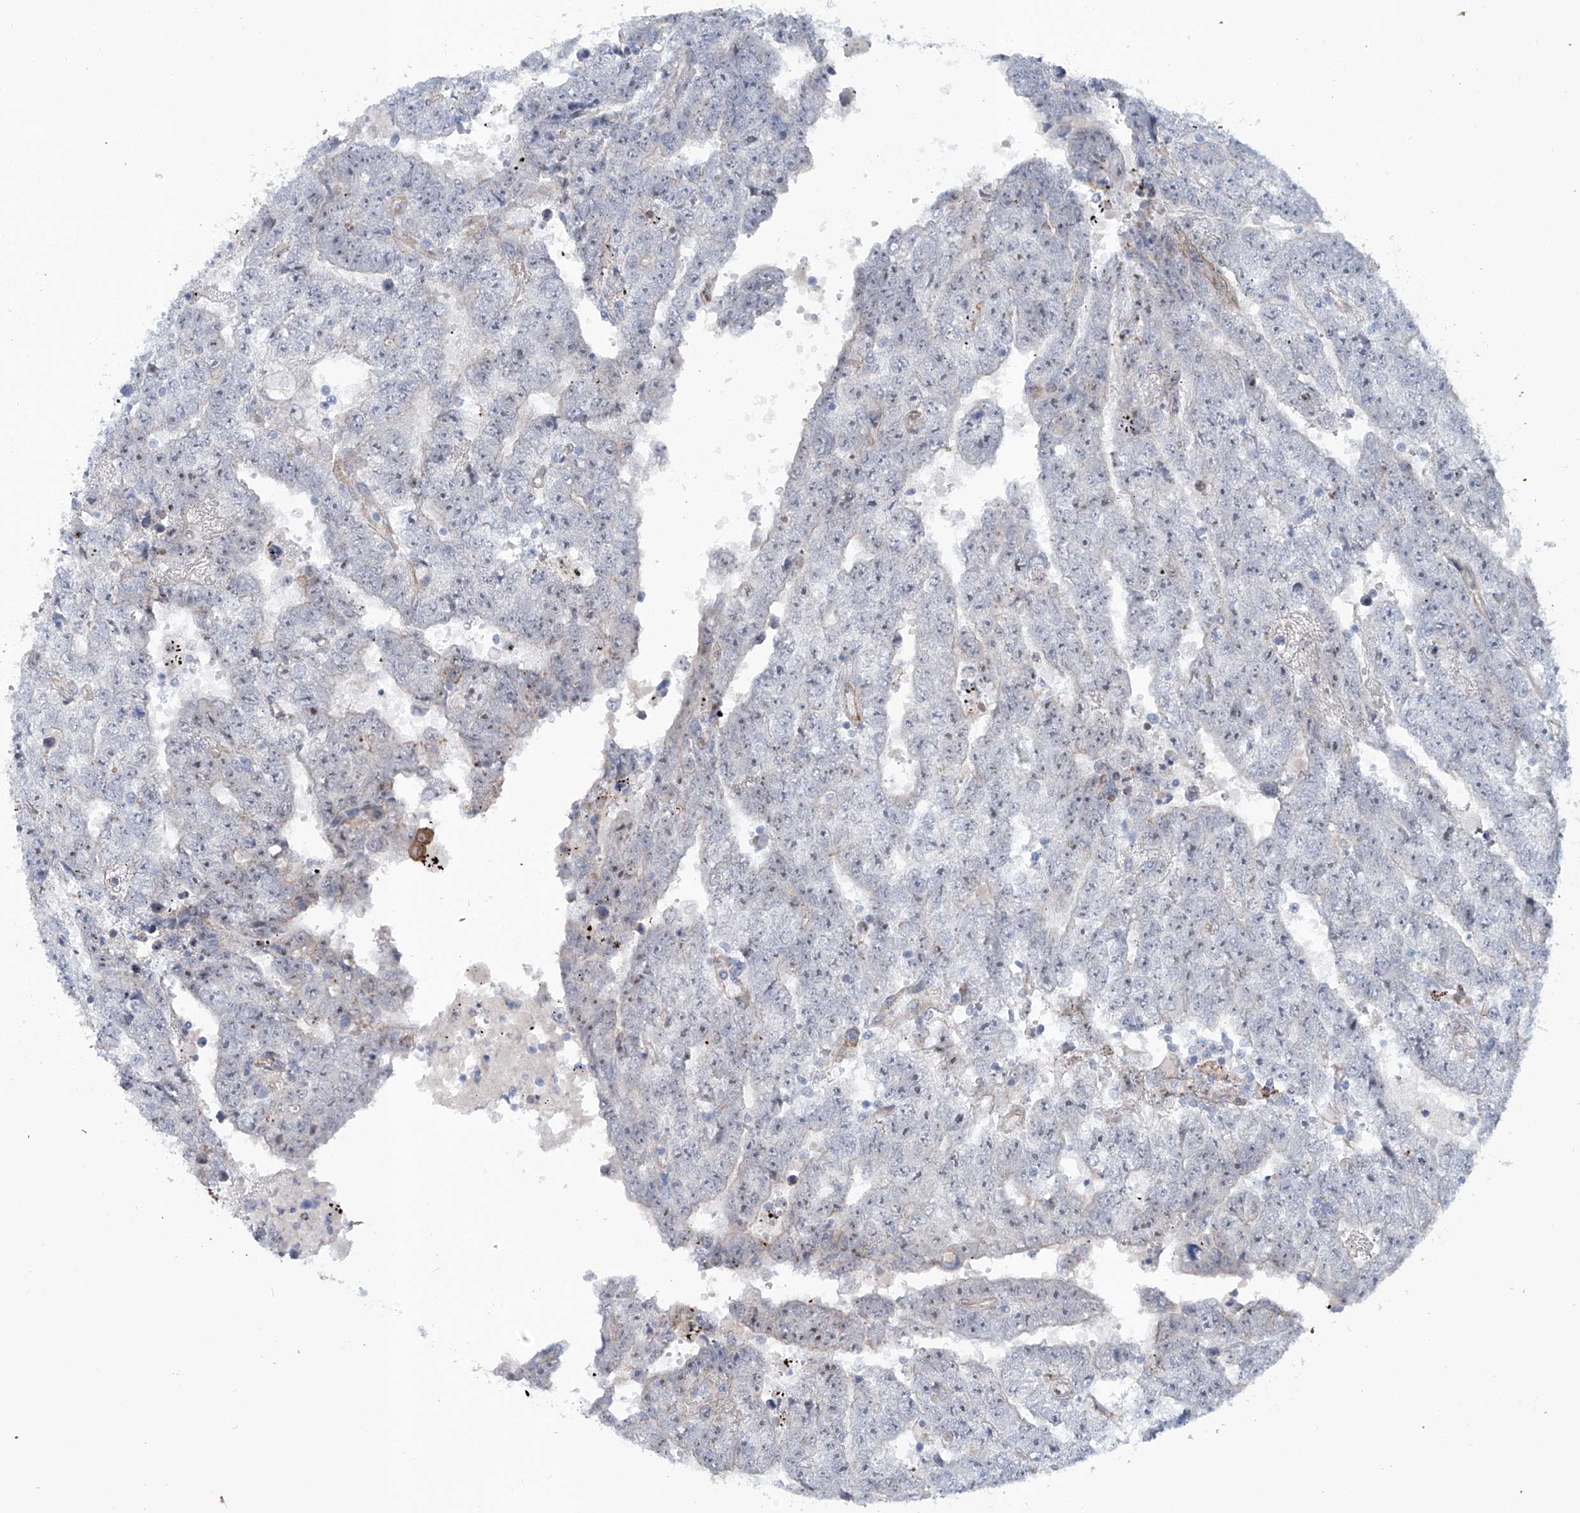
{"staining": {"intensity": "negative", "quantity": "none", "location": "none"}, "tissue": "testis cancer", "cell_type": "Tumor cells", "image_type": "cancer", "snomed": [{"axis": "morphology", "description": "Carcinoma, Embryonal, NOS"}, {"axis": "topography", "description": "Testis"}], "caption": "A histopathology image of testis cancer (embryonal carcinoma) stained for a protein shows no brown staining in tumor cells. (IHC, brightfield microscopy, high magnification).", "gene": "ZNF490", "patient": {"sex": "male", "age": 25}}